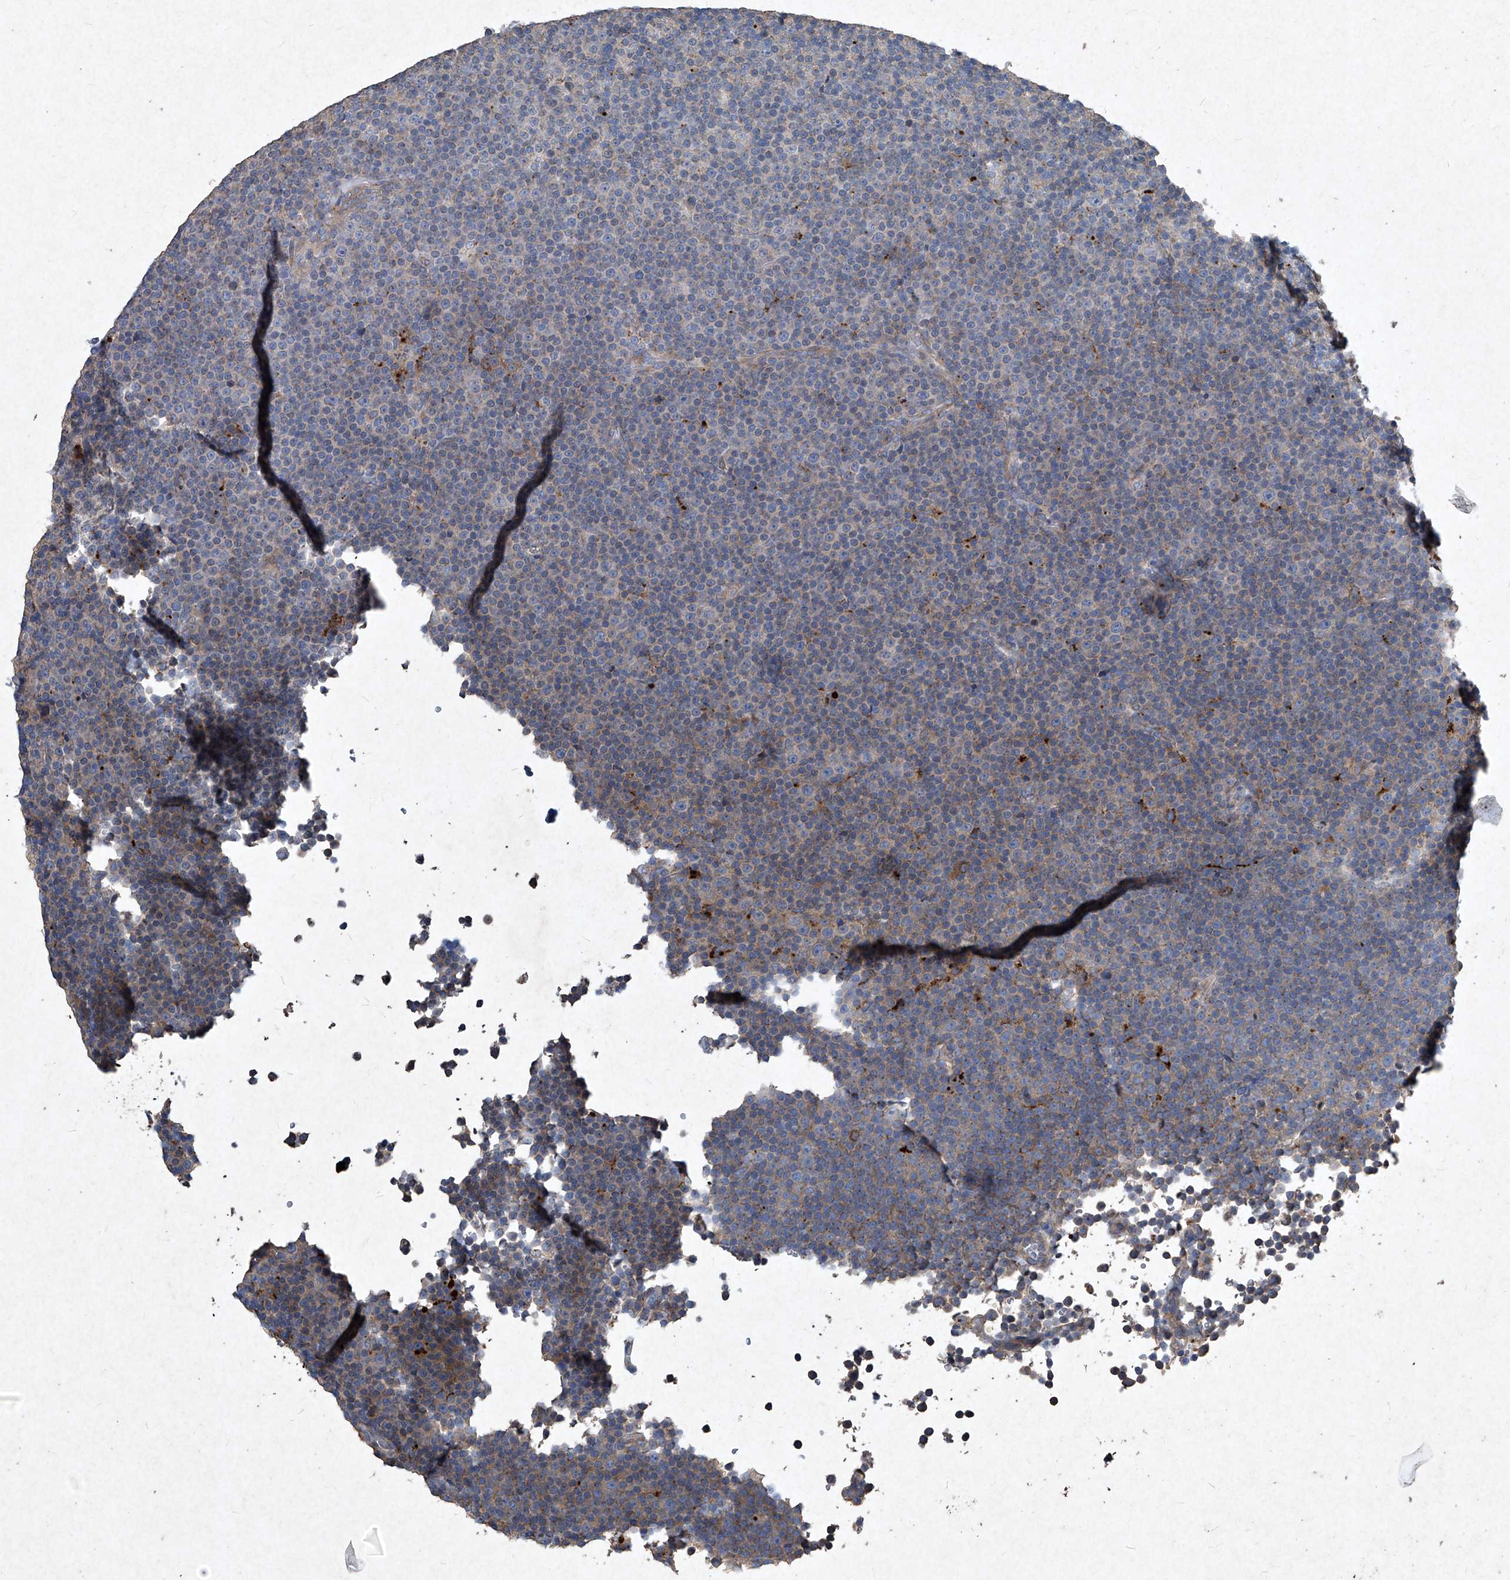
{"staining": {"intensity": "moderate", "quantity": "25%-75%", "location": "cytoplasmic/membranous"}, "tissue": "lymphoma", "cell_type": "Tumor cells", "image_type": "cancer", "snomed": [{"axis": "morphology", "description": "Malignant lymphoma, non-Hodgkin's type, Low grade"}, {"axis": "topography", "description": "Lymph node"}], "caption": "Immunohistochemistry (IHC) histopathology image of human lymphoma stained for a protein (brown), which demonstrates medium levels of moderate cytoplasmic/membranous expression in approximately 25%-75% of tumor cells.", "gene": "MED16", "patient": {"sex": "female", "age": 67}}